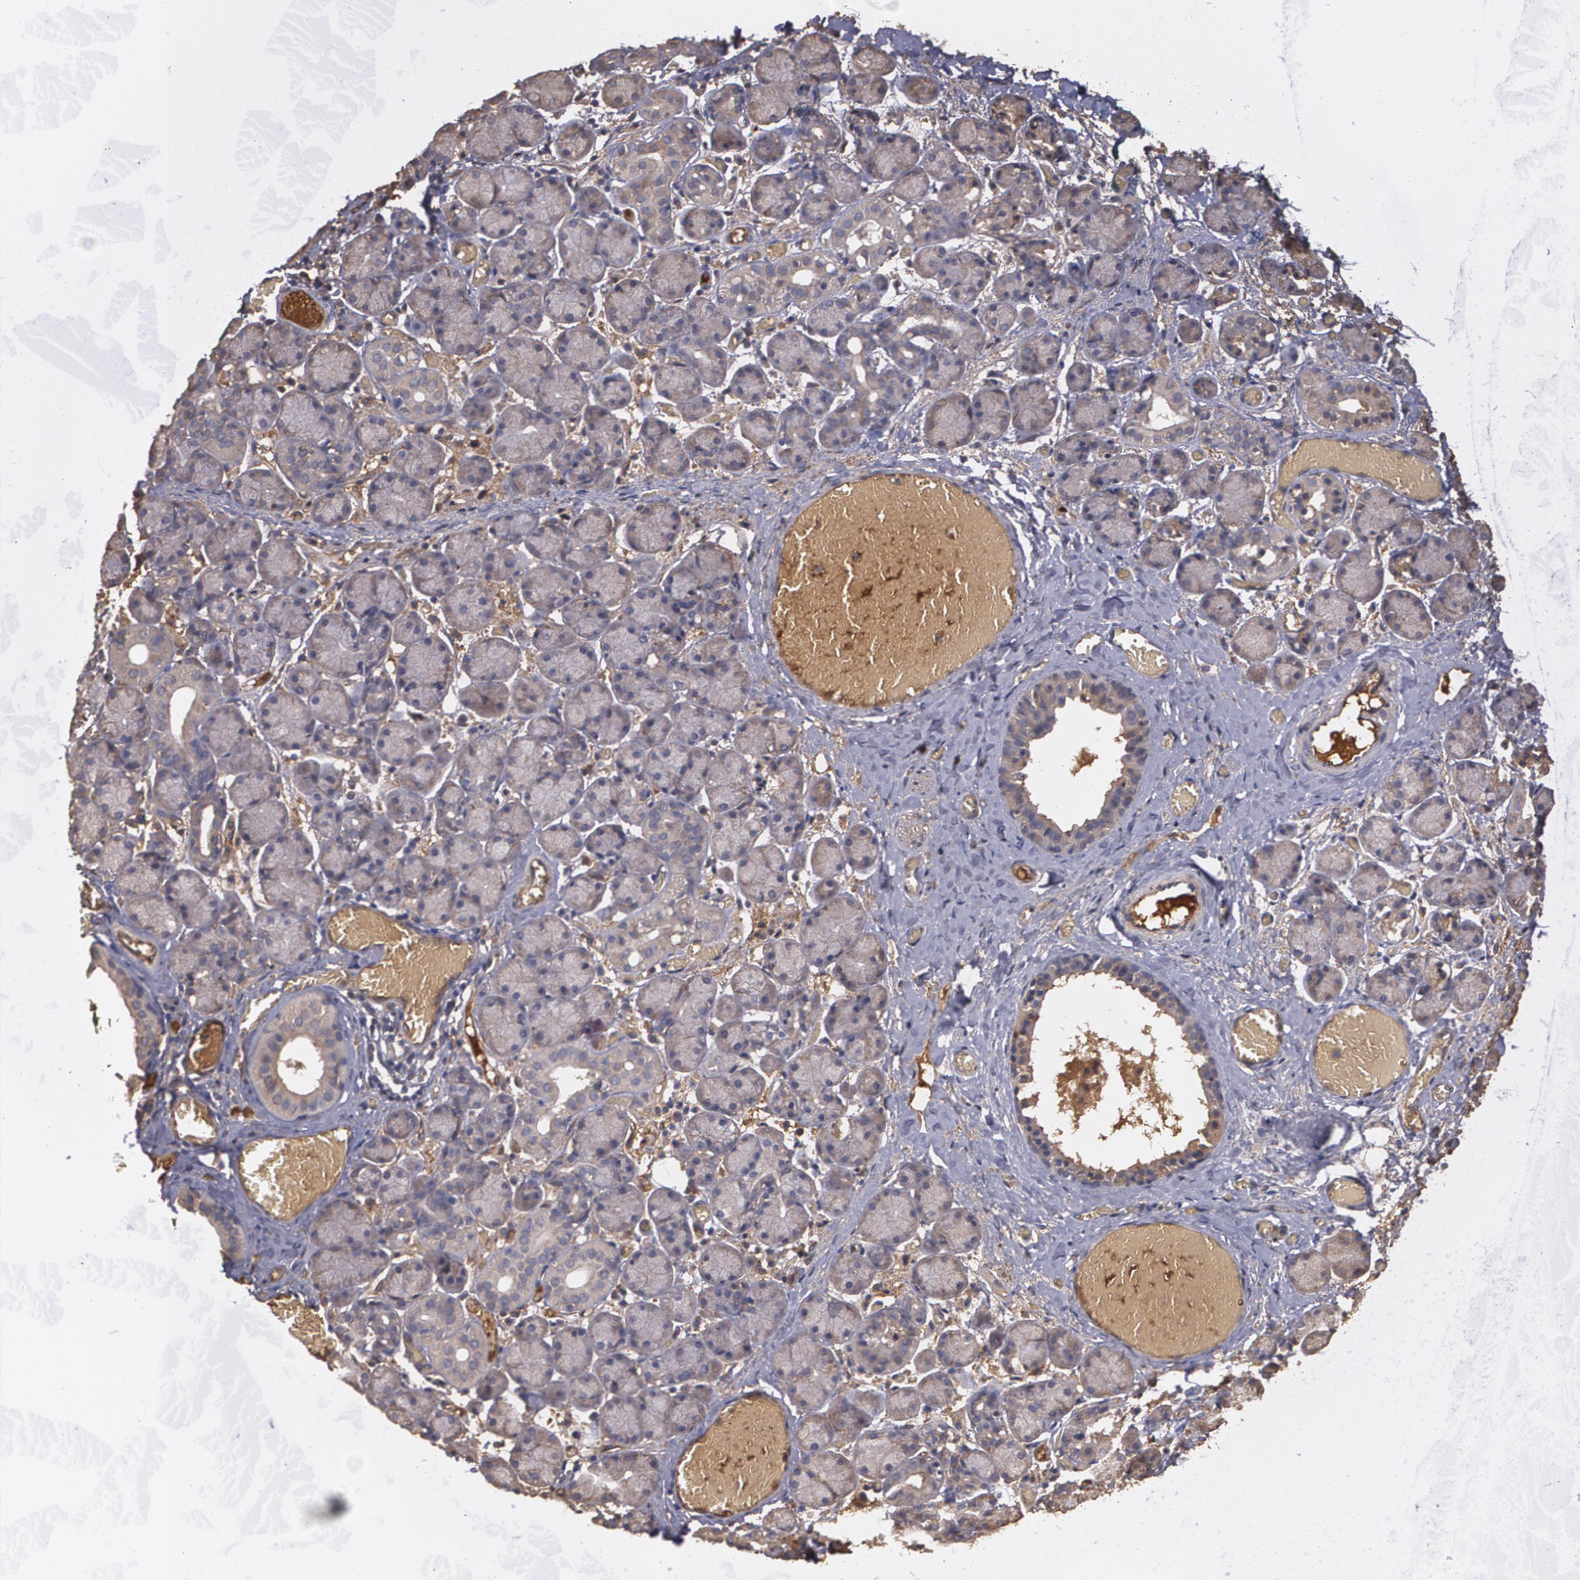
{"staining": {"intensity": "weak", "quantity": ">75%", "location": "cytoplasmic/membranous"}, "tissue": "salivary gland", "cell_type": "Glandular cells", "image_type": "normal", "snomed": [{"axis": "morphology", "description": "Normal tissue, NOS"}, {"axis": "topography", "description": "Salivary gland"}], "caption": "This photomicrograph exhibits immunohistochemistry (IHC) staining of unremarkable salivary gland, with low weak cytoplasmic/membranous expression in about >75% of glandular cells.", "gene": "PON1", "patient": {"sex": "female", "age": 24}}